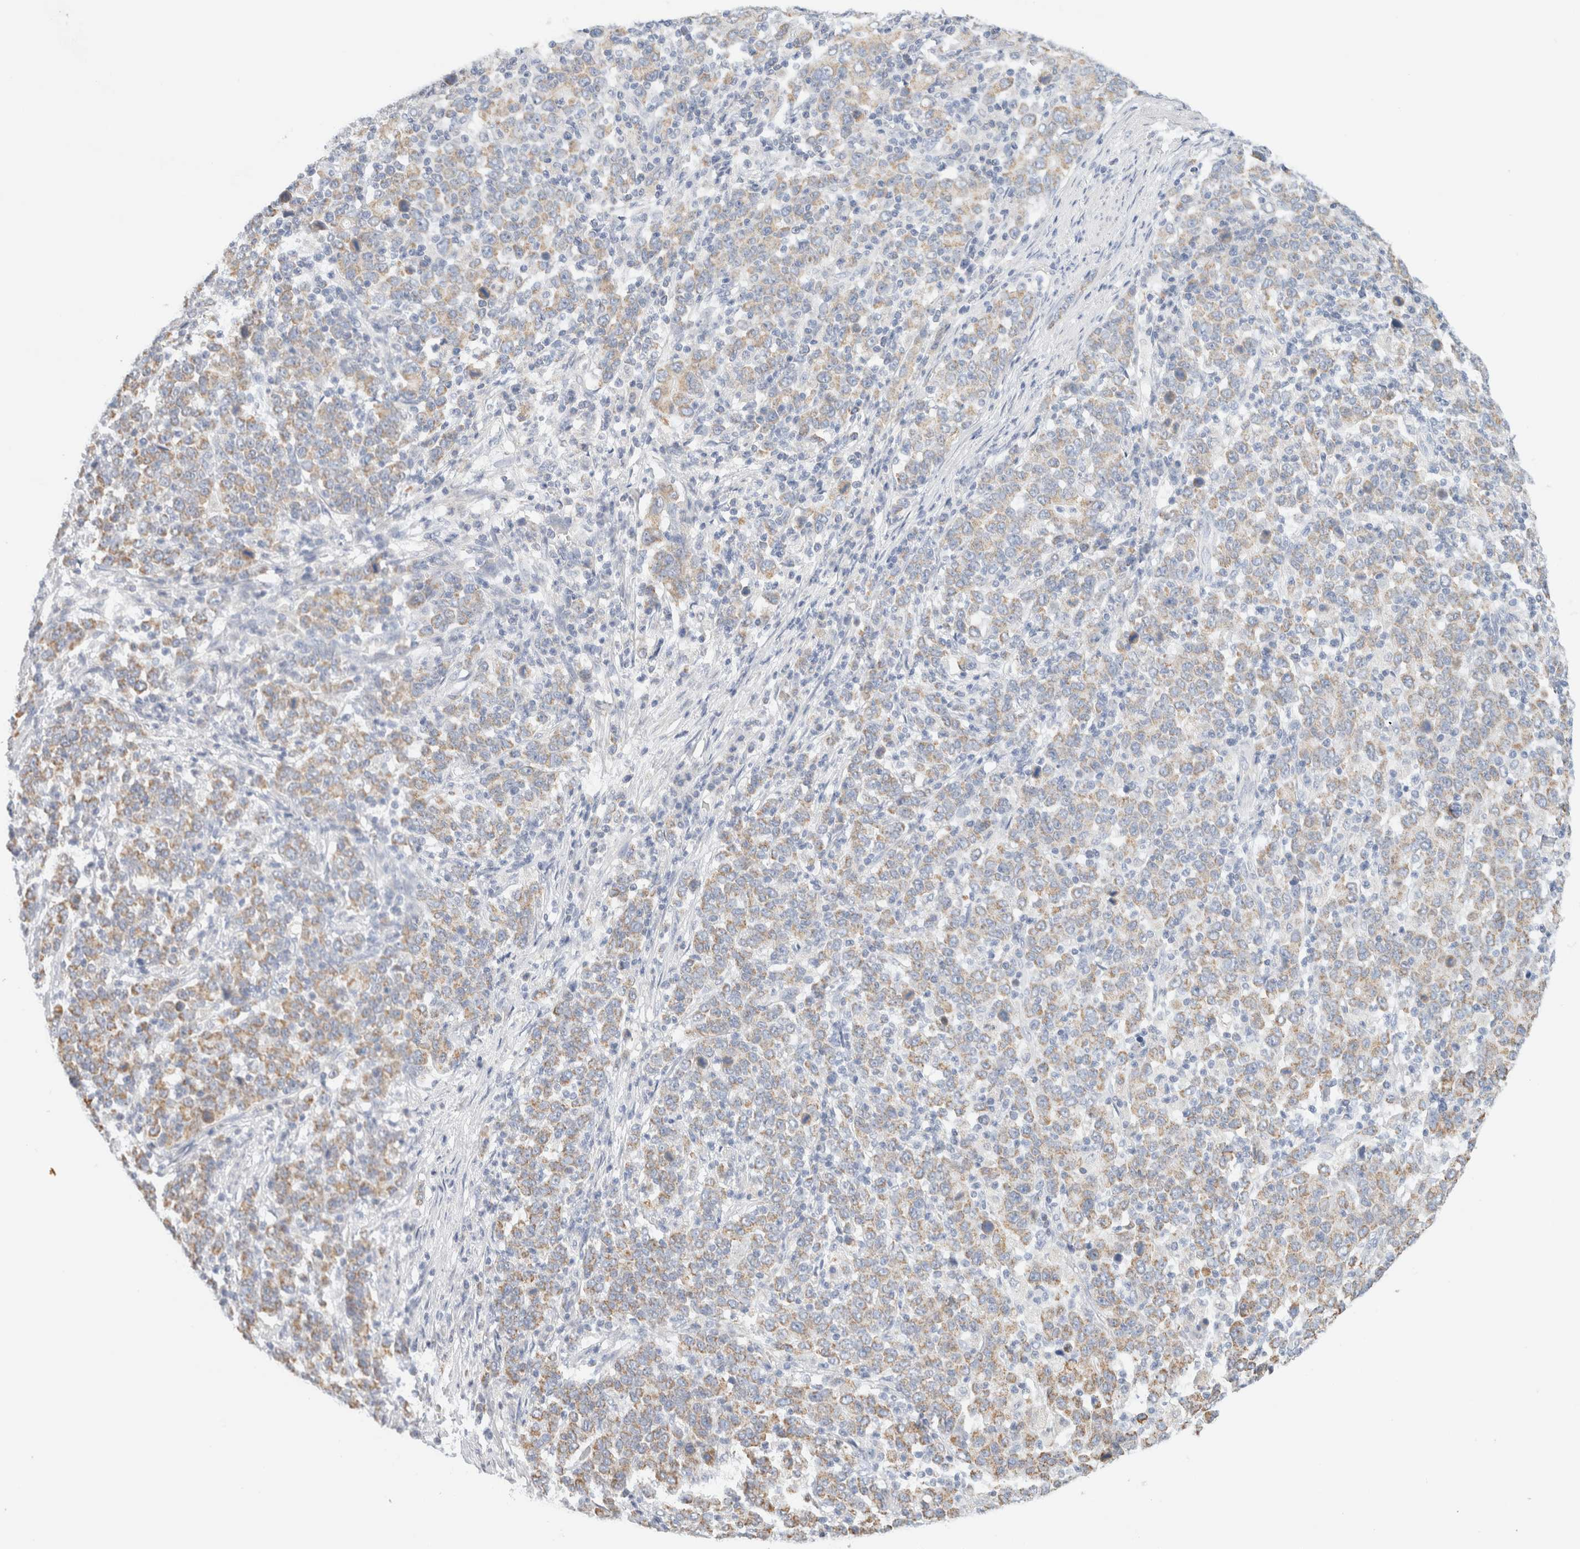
{"staining": {"intensity": "weak", "quantity": ">75%", "location": "cytoplasmic/membranous"}, "tissue": "stomach cancer", "cell_type": "Tumor cells", "image_type": "cancer", "snomed": [{"axis": "morphology", "description": "Adenocarcinoma, NOS"}, {"axis": "topography", "description": "Stomach, upper"}], "caption": "Human stomach cancer (adenocarcinoma) stained with a protein marker displays weak staining in tumor cells.", "gene": "HDHD3", "patient": {"sex": "male", "age": 69}}